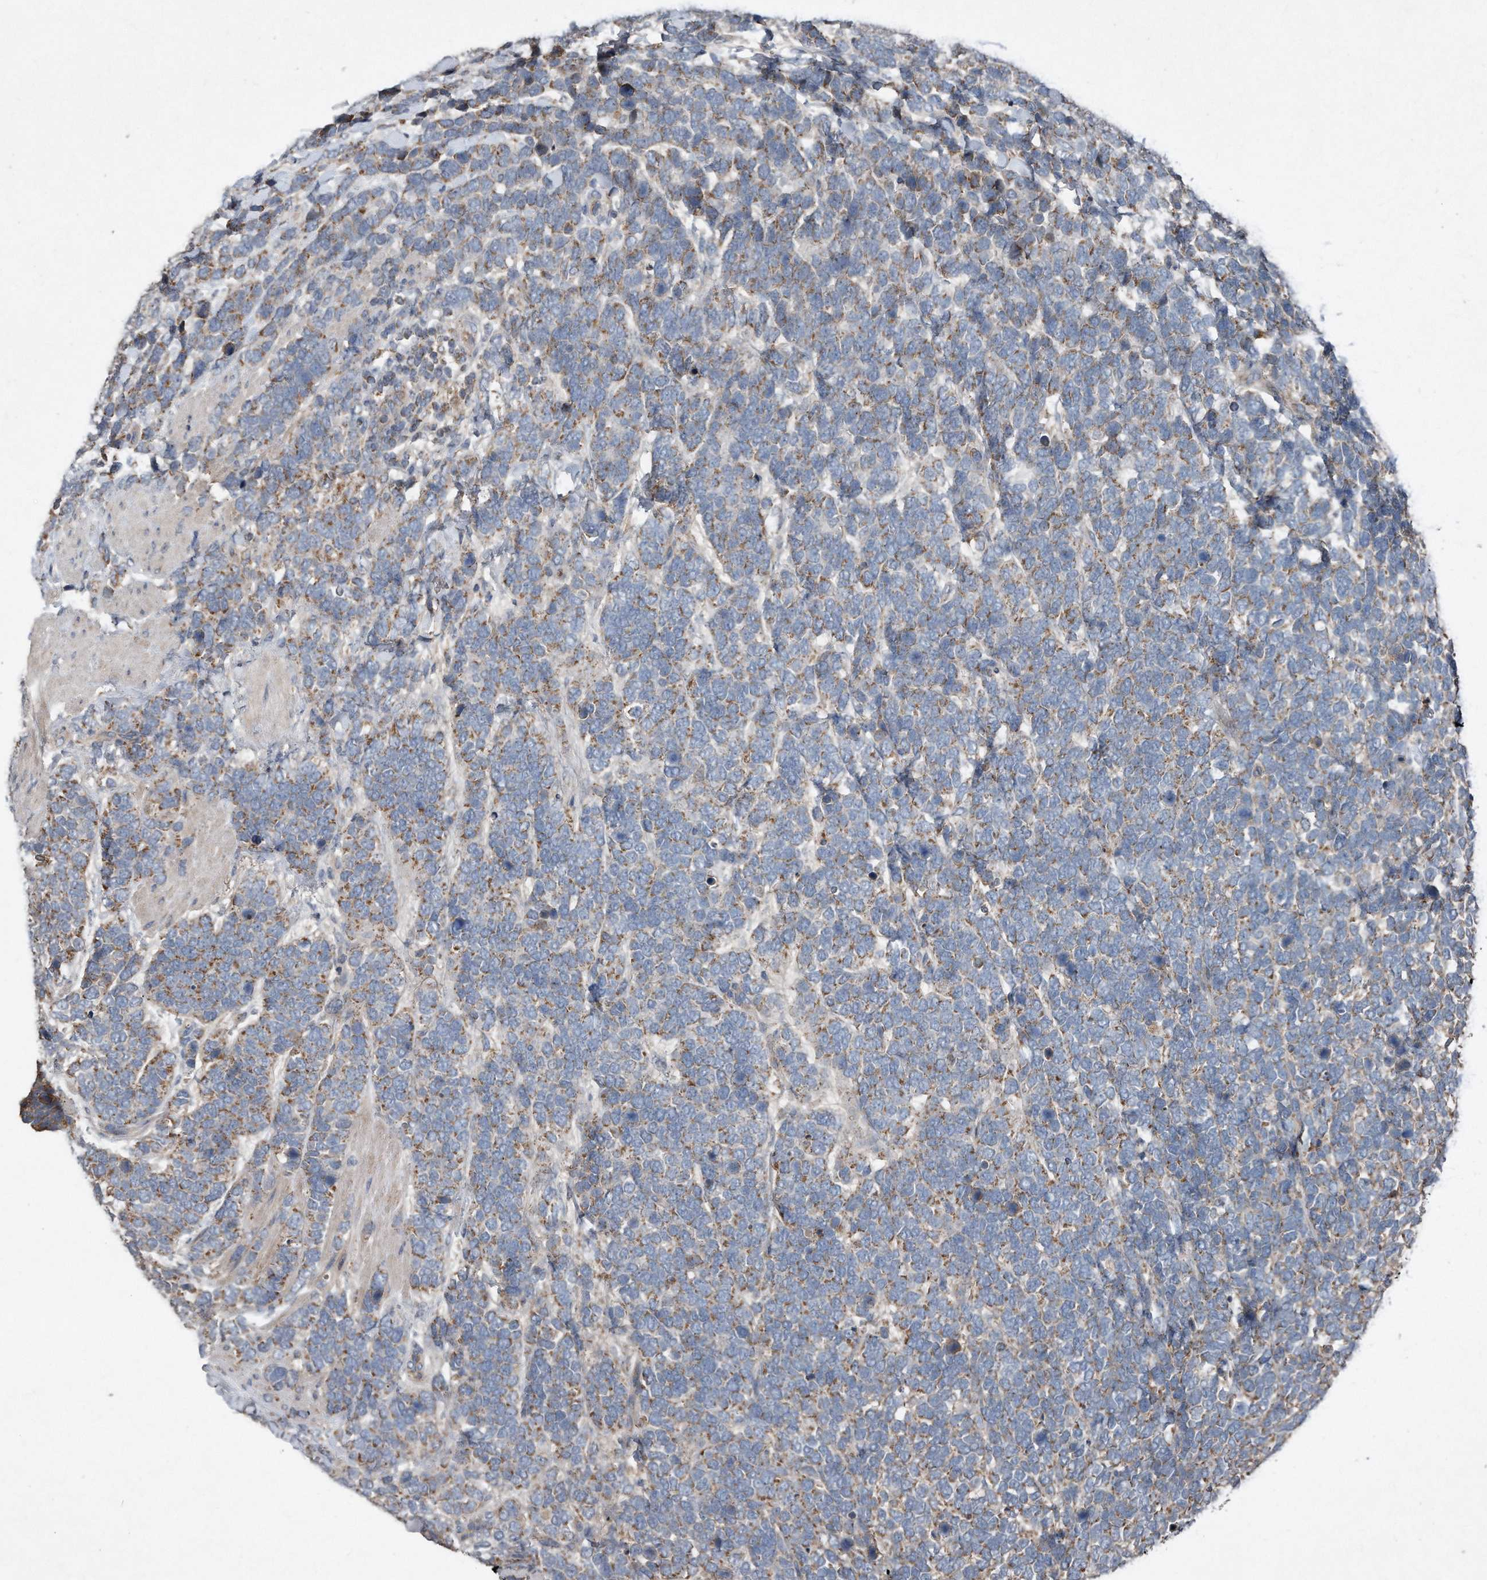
{"staining": {"intensity": "weak", "quantity": "25%-75%", "location": "cytoplasmic/membranous"}, "tissue": "urothelial cancer", "cell_type": "Tumor cells", "image_type": "cancer", "snomed": [{"axis": "morphology", "description": "Urothelial carcinoma, High grade"}, {"axis": "topography", "description": "Urinary bladder"}], "caption": "This micrograph reveals immunohistochemistry (IHC) staining of human urothelial cancer, with low weak cytoplasmic/membranous expression in about 25%-75% of tumor cells.", "gene": "SDHA", "patient": {"sex": "female", "age": 82}}